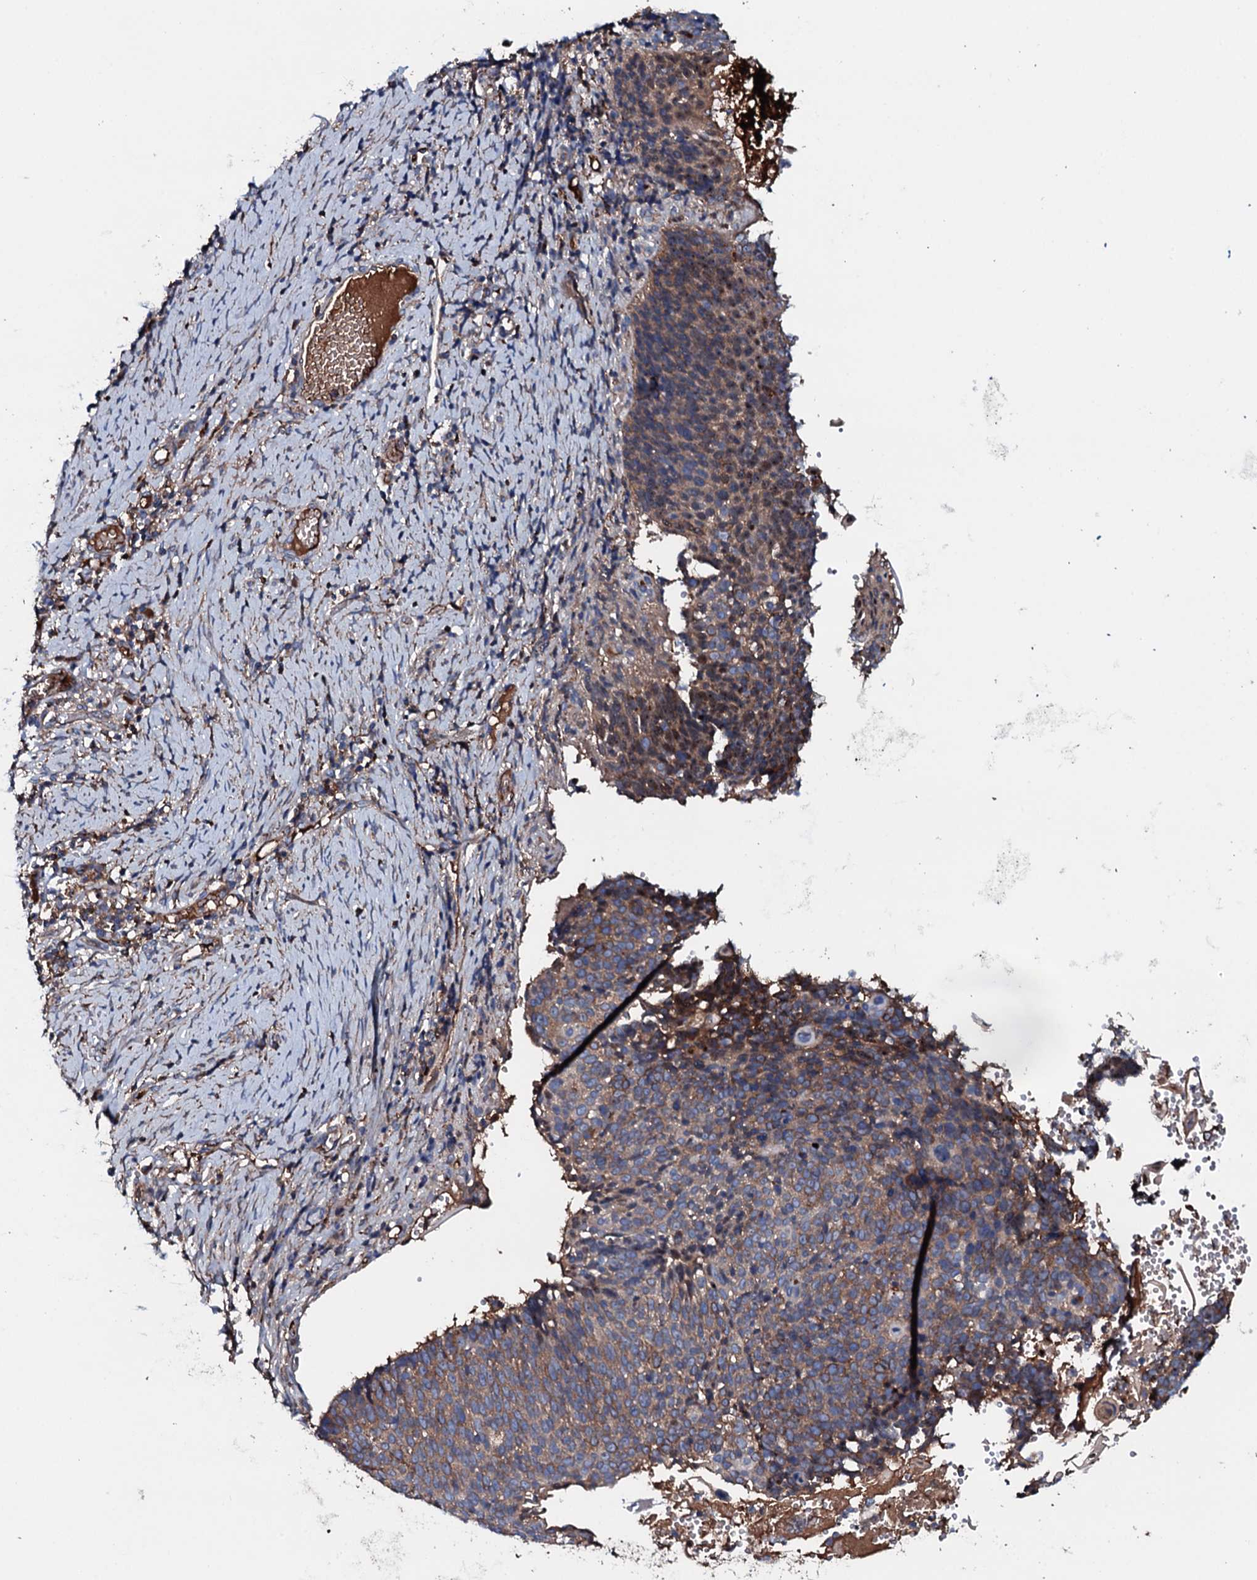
{"staining": {"intensity": "strong", "quantity": ">75%", "location": "cytoplasmic/membranous"}, "tissue": "cervical cancer", "cell_type": "Tumor cells", "image_type": "cancer", "snomed": [{"axis": "morphology", "description": "Normal tissue, NOS"}, {"axis": "morphology", "description": "Squamous cell carcinoma, NOS"}, {"axis": "topography", "description": "Cervix"}], "caption": "A histopathology image showing strong cytoplasmic/membranous positivity in about >75% of tumor cells in cervical squamous cell carcinoma, as visualized by brown immunohistochemical staining.", "gene": "NEK1", "patient": {"sex": "female", "age": 39}}